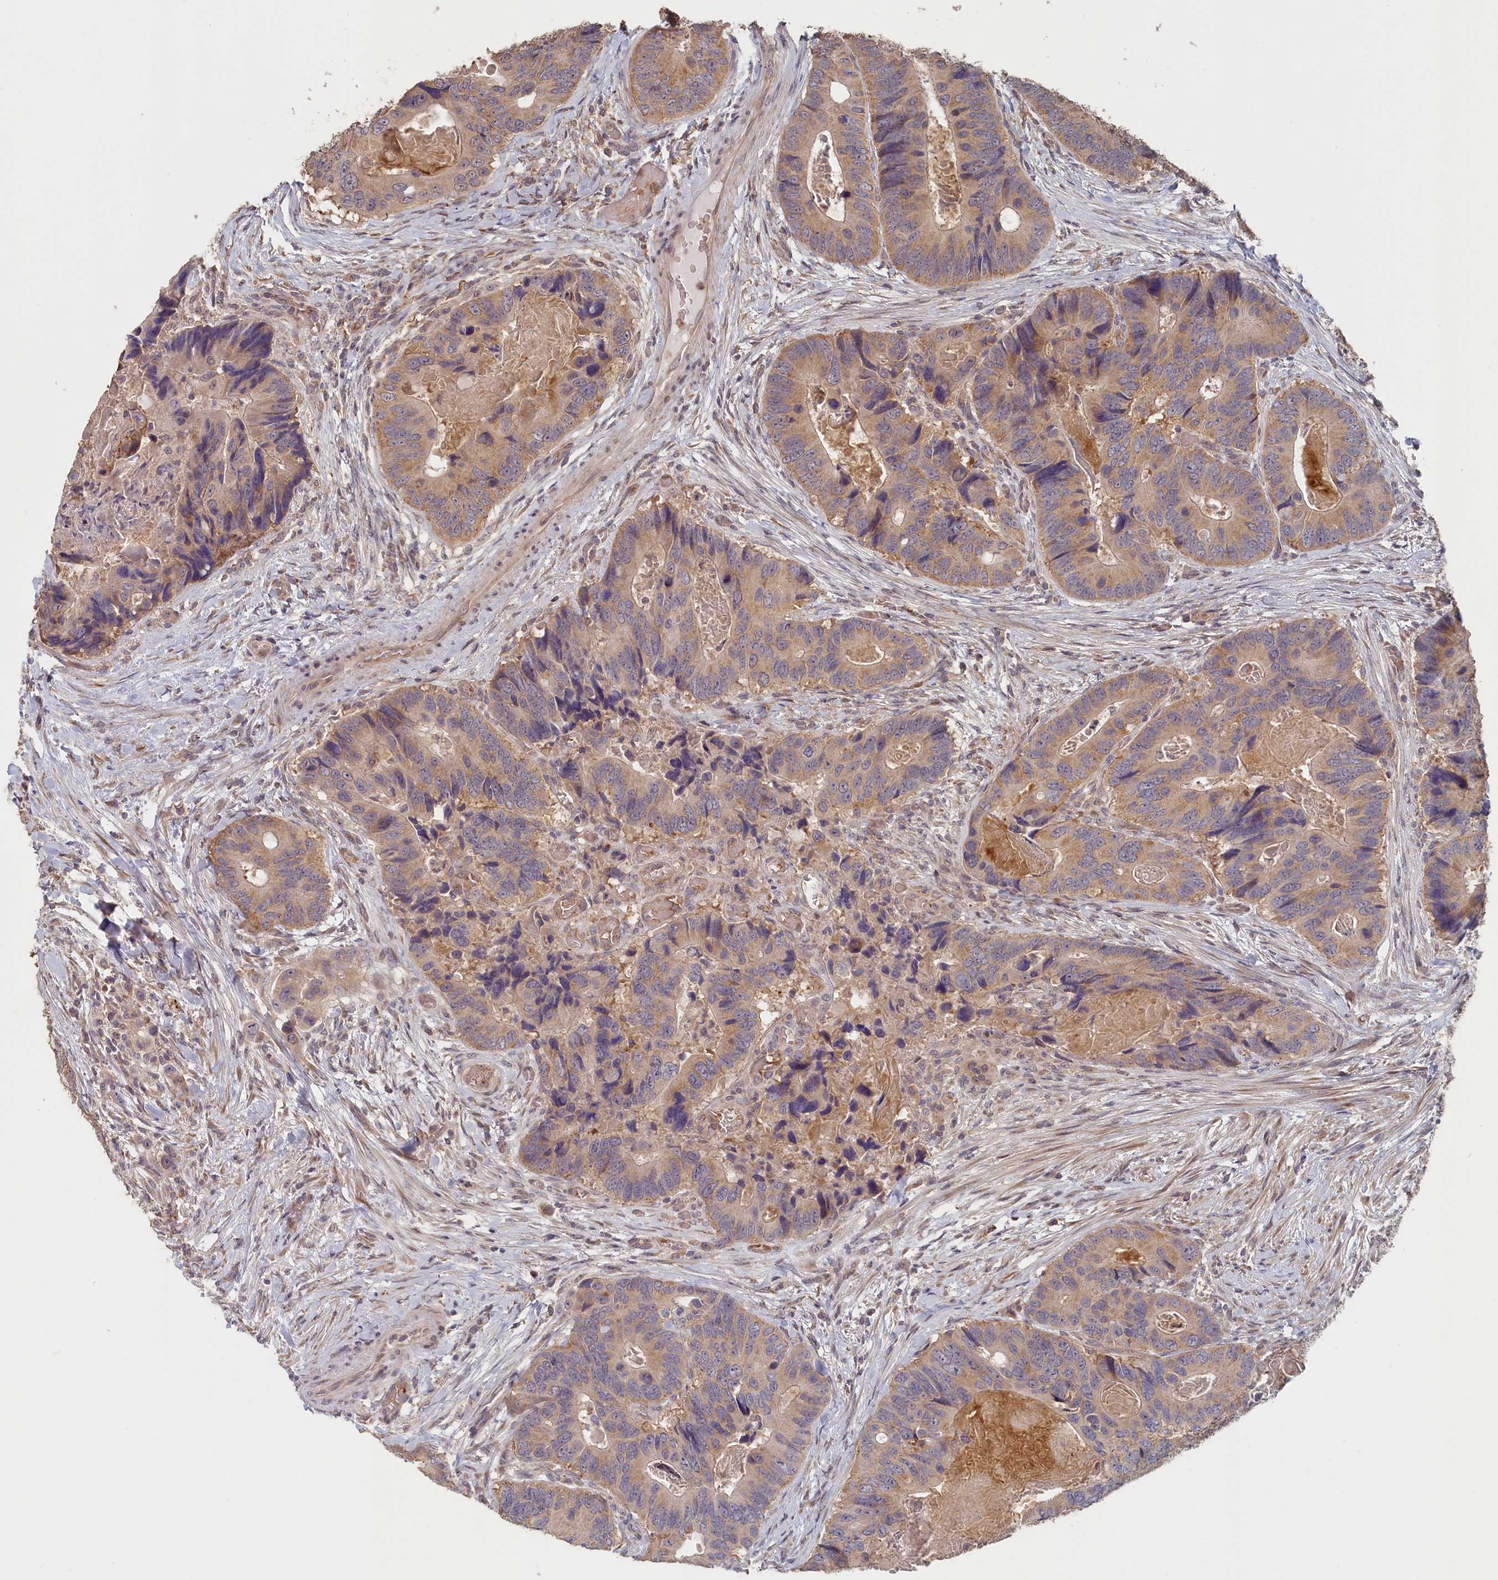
{"staining": {"intensity": "weak", "quantity": "25%-75%", "location": "cytoplasmic/membranous"}, "tissue": "colorectal cancer", "cell_type": "Tumor cells", "image_type": "cancer", "snomed": [{"axis": "morphology", "description": "Adenocarcinoma, NOS"}, {"axis": "topography", "description": "Colon"}], "caption": "Protein staining reveals weak cytoplasmic/membranous staining in about 25%-75% of tumor cells in adenocarcinoma (colorectal).", "gene": "STX16", "patient": {"sex": "male", "age": 84}}